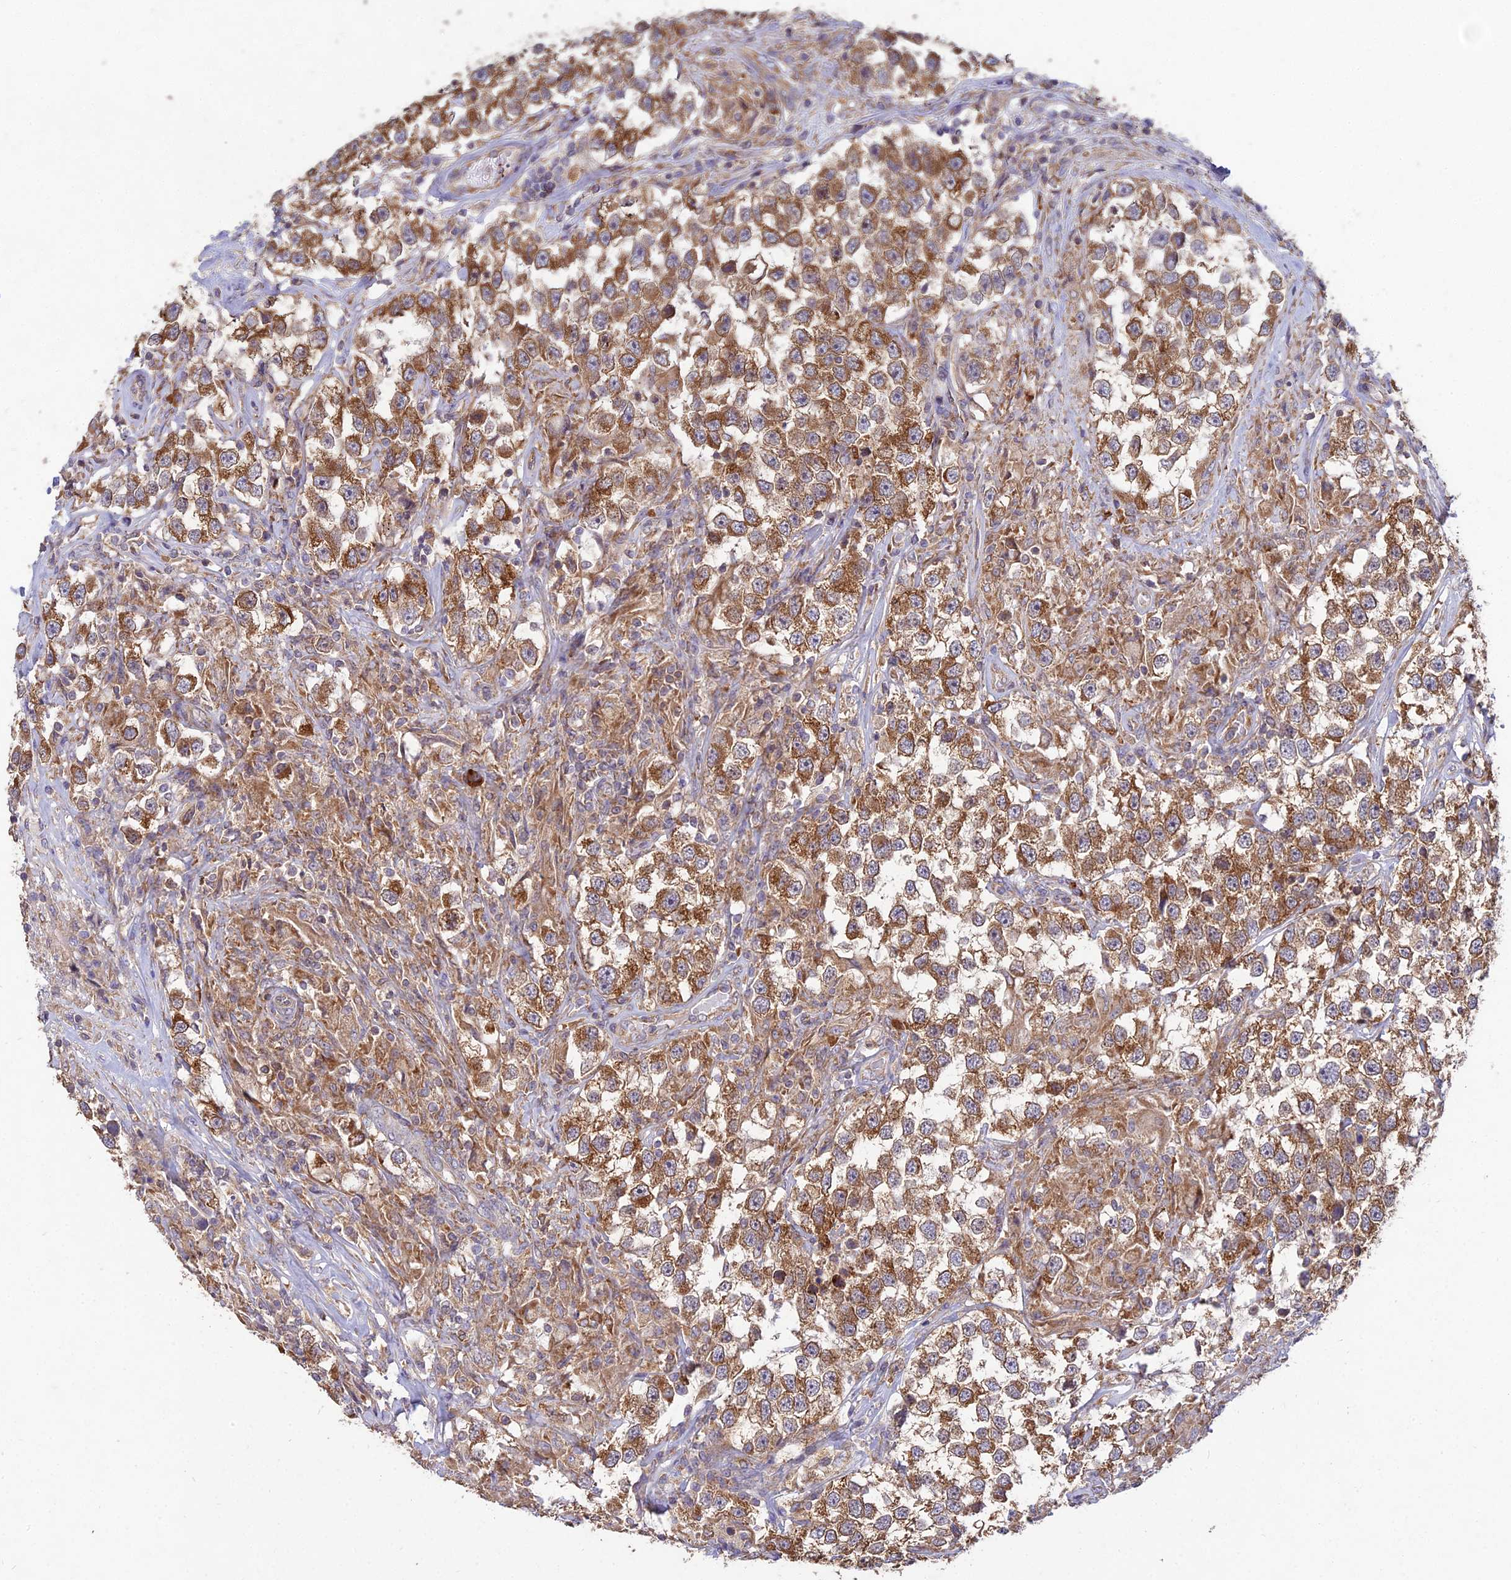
{"staining": {"intensity": "moderate", "quantity": ">75%", "location": "cytoplasmic/membranous"}, "tissue": "testis cancer", "cell_type": "Tumor cells", "image_type": "cancer", "snomed": [{"axis": "morphology", "description": "Seminoma, NOS"}, {"axis": "topography", "description": "Testis"}], "caption": "Tumor cells display medium levels of moderate cytoplasmic/membranous positivity in about >75% of cells in human testis seminoma. The staining was performed using DAB, with brown indicating positive protein expression. Nuclei are stained blue with hematoxylin.", "gene": "NXNL2", "patient": {"sex": "male", "age": 46}}